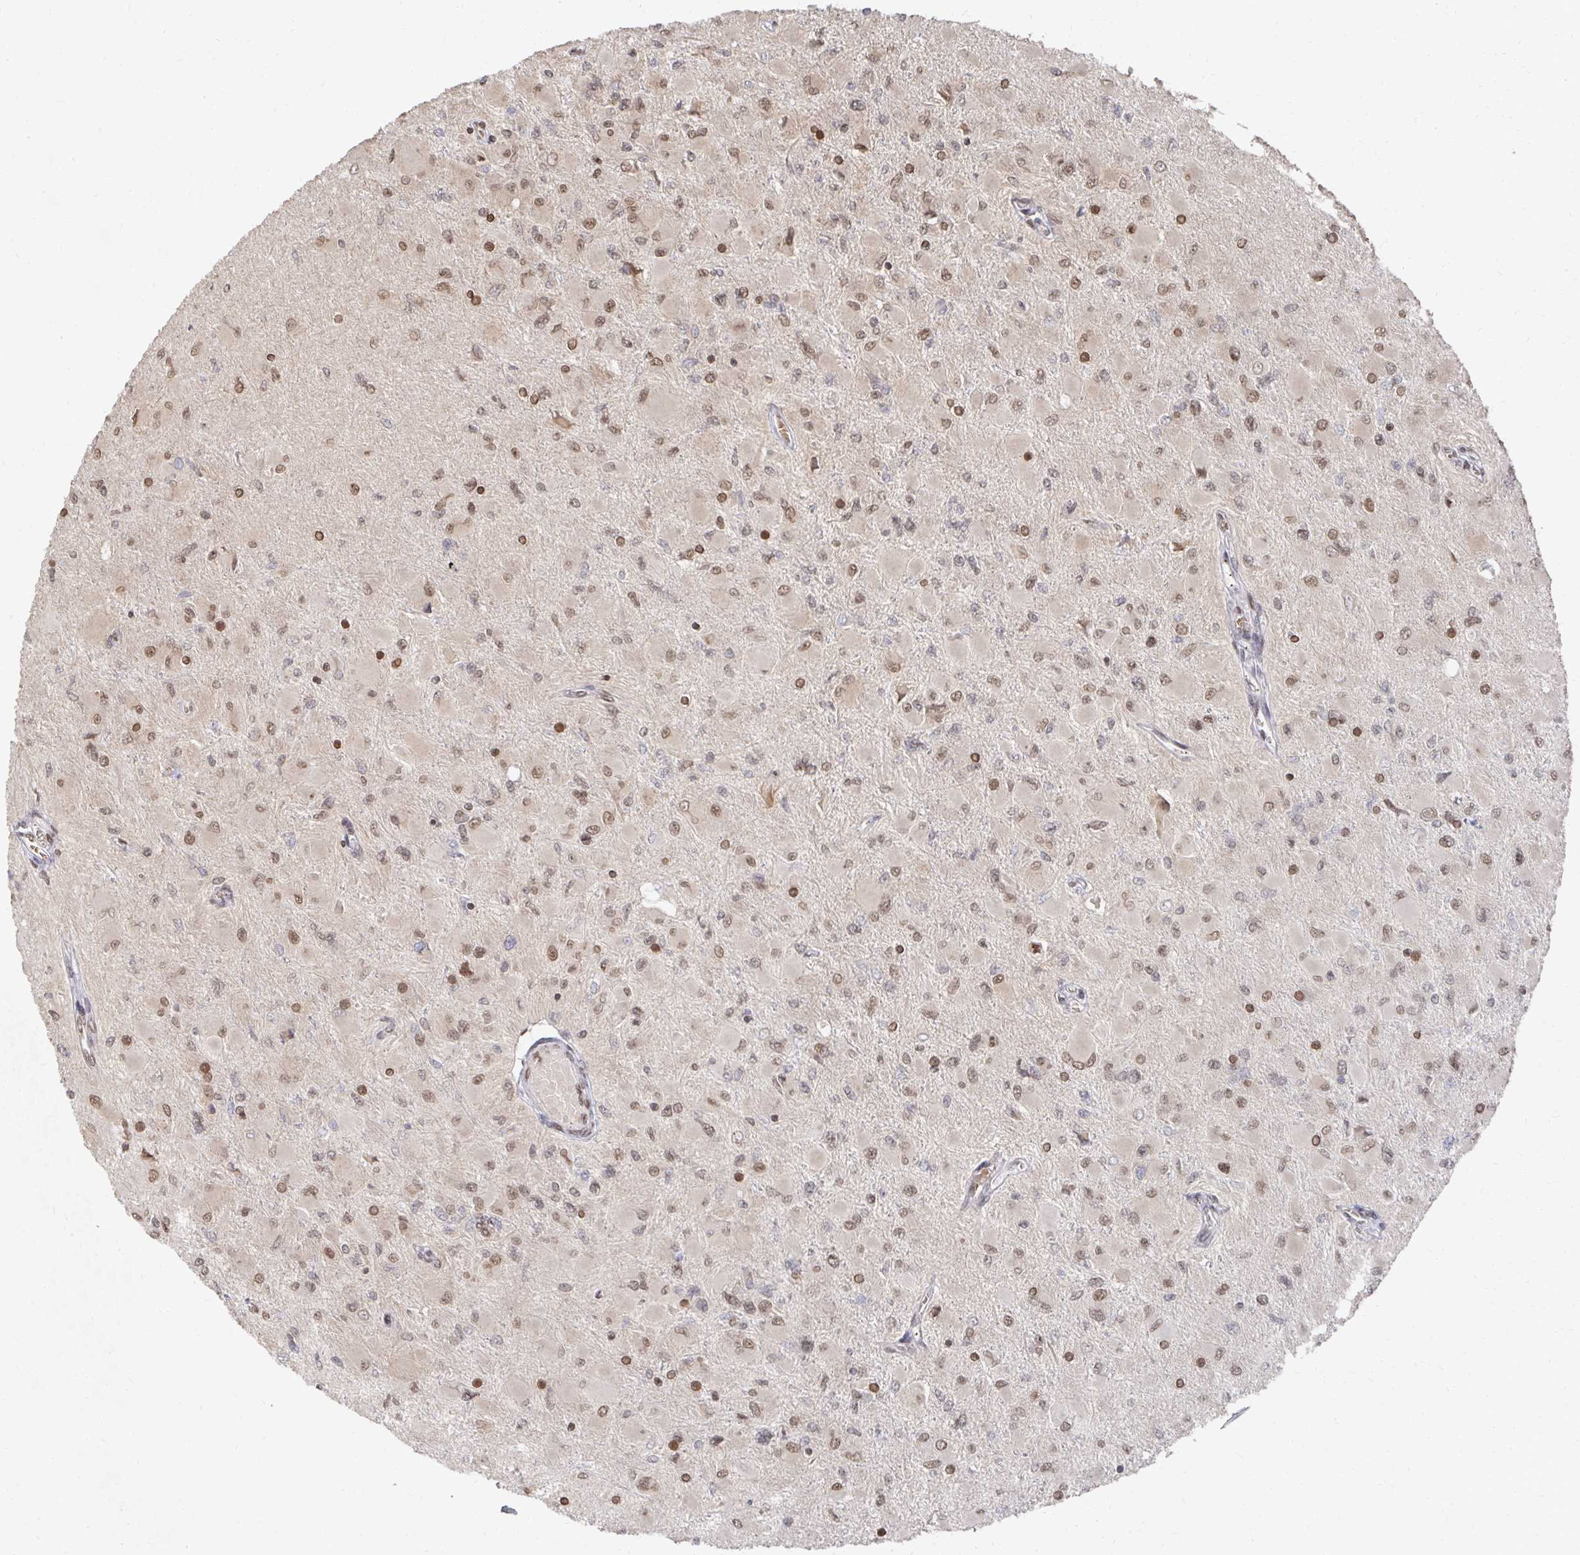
{"staining": {"intensity": "moderate", "quantity": ">75%", "location": "nuclear"}, "tissue": "glioma", "cell_type": "Tumor cells", "image_type": "cancer", "snomed": [{"axis": "morphology", "description": "Glioma, malignant, High grade"}, {"axis": "topography", "description": "Cerebral cortex"}], "caption": "Tumor cells demonstrate moderate nuclear expression in approximately >75% of cells in malignant glioma (high-grade).", "gene": "GTF3C6", "patient": {"sex": "female", "age": 36}}